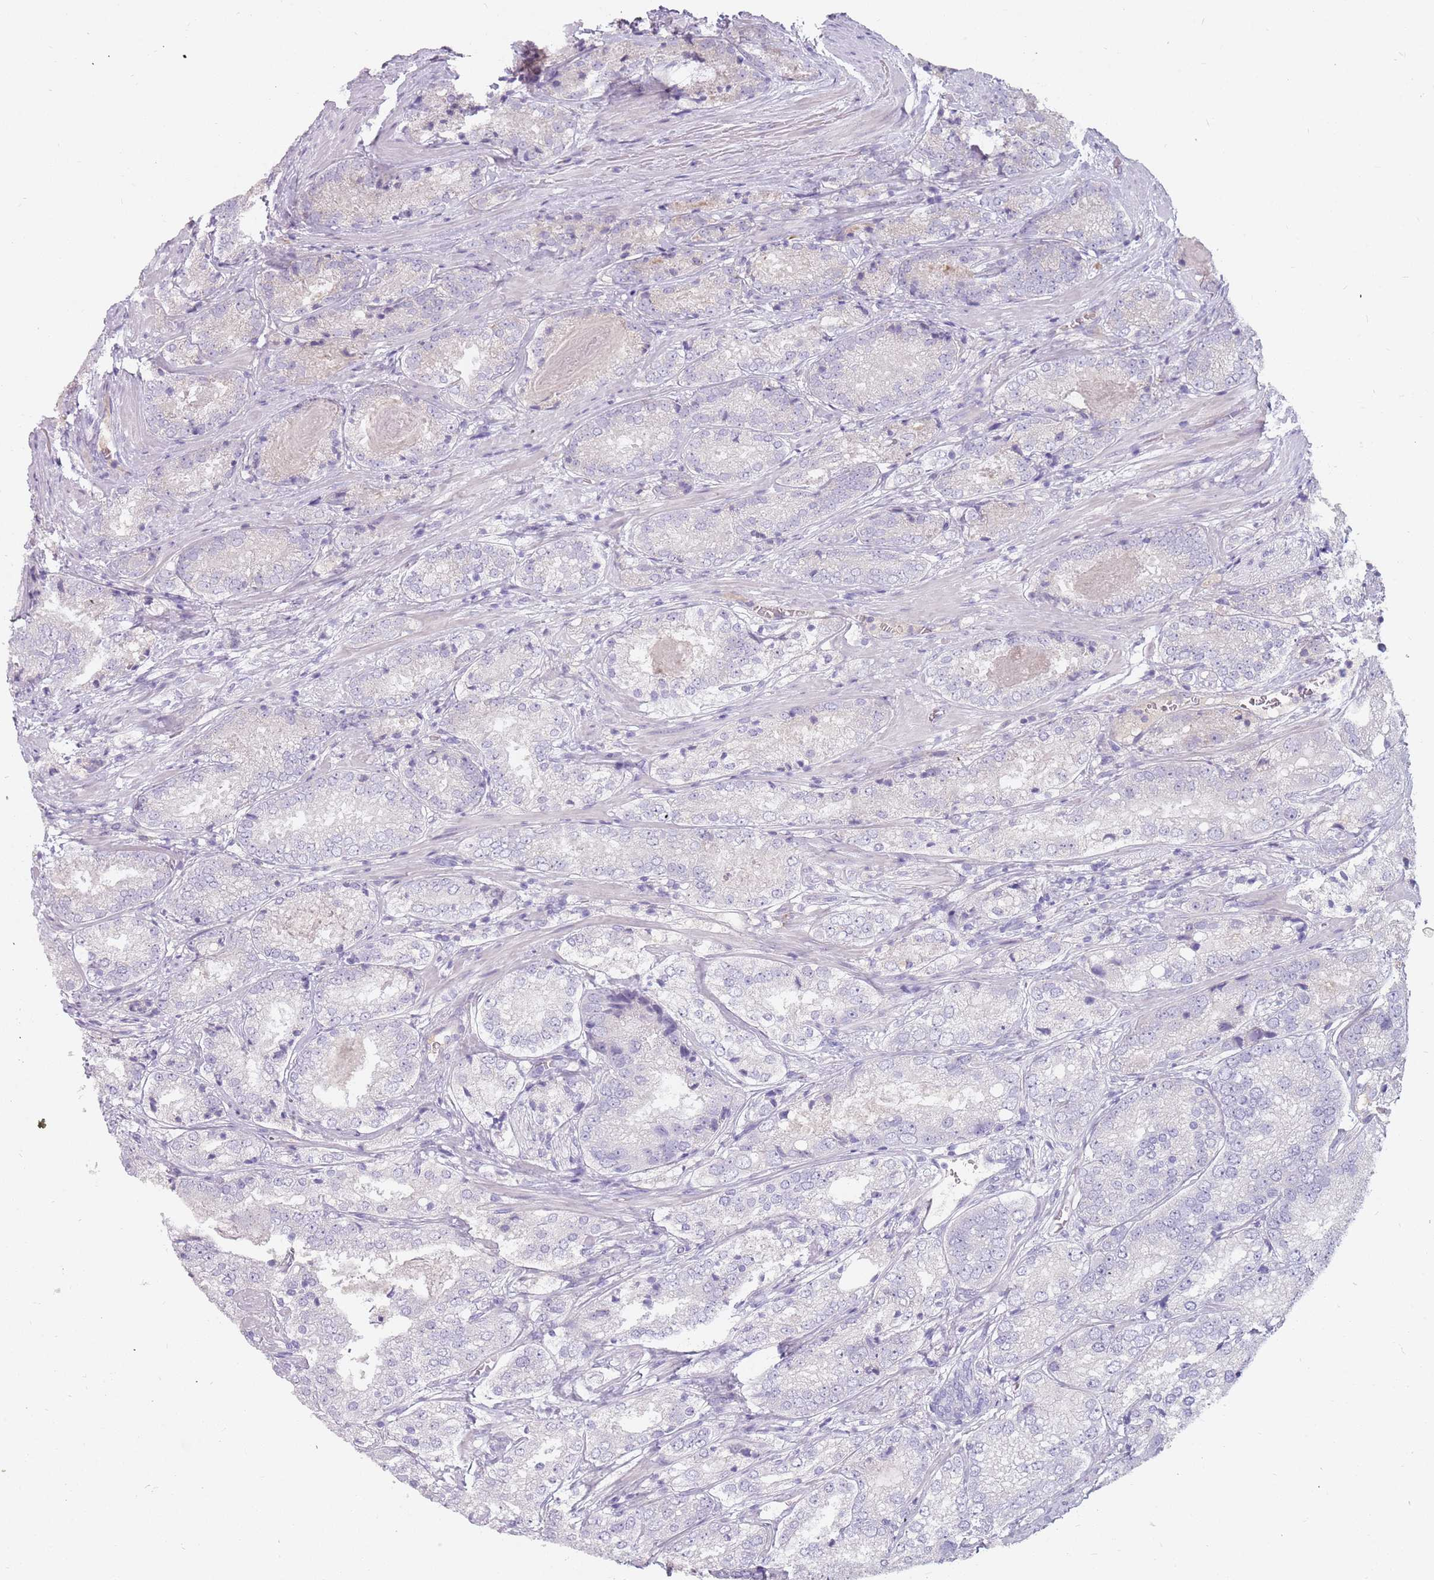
{"staining": {"intensity": "negative", "quantity": "none", "location": "none"}, "tissue": "prostate cancer", "cell_type": "Tumor cells", "image_type": "cancer", "snomed": [{"axis": "morphology", "description": "Adenocarcinoma, High grade"}, {"axis": "topography", "description": "Prostate"}], "caption": "DAB (3,3'-diaminobenzidine) immunohistochemical staining of human prostate cancer (high-grade adenocarcinoma) exhibits no significant positivity in tumor cells. Nuclei are stained in blue.", "gene": "DDX4", "patient": {"sex": "male", "age": 63}}